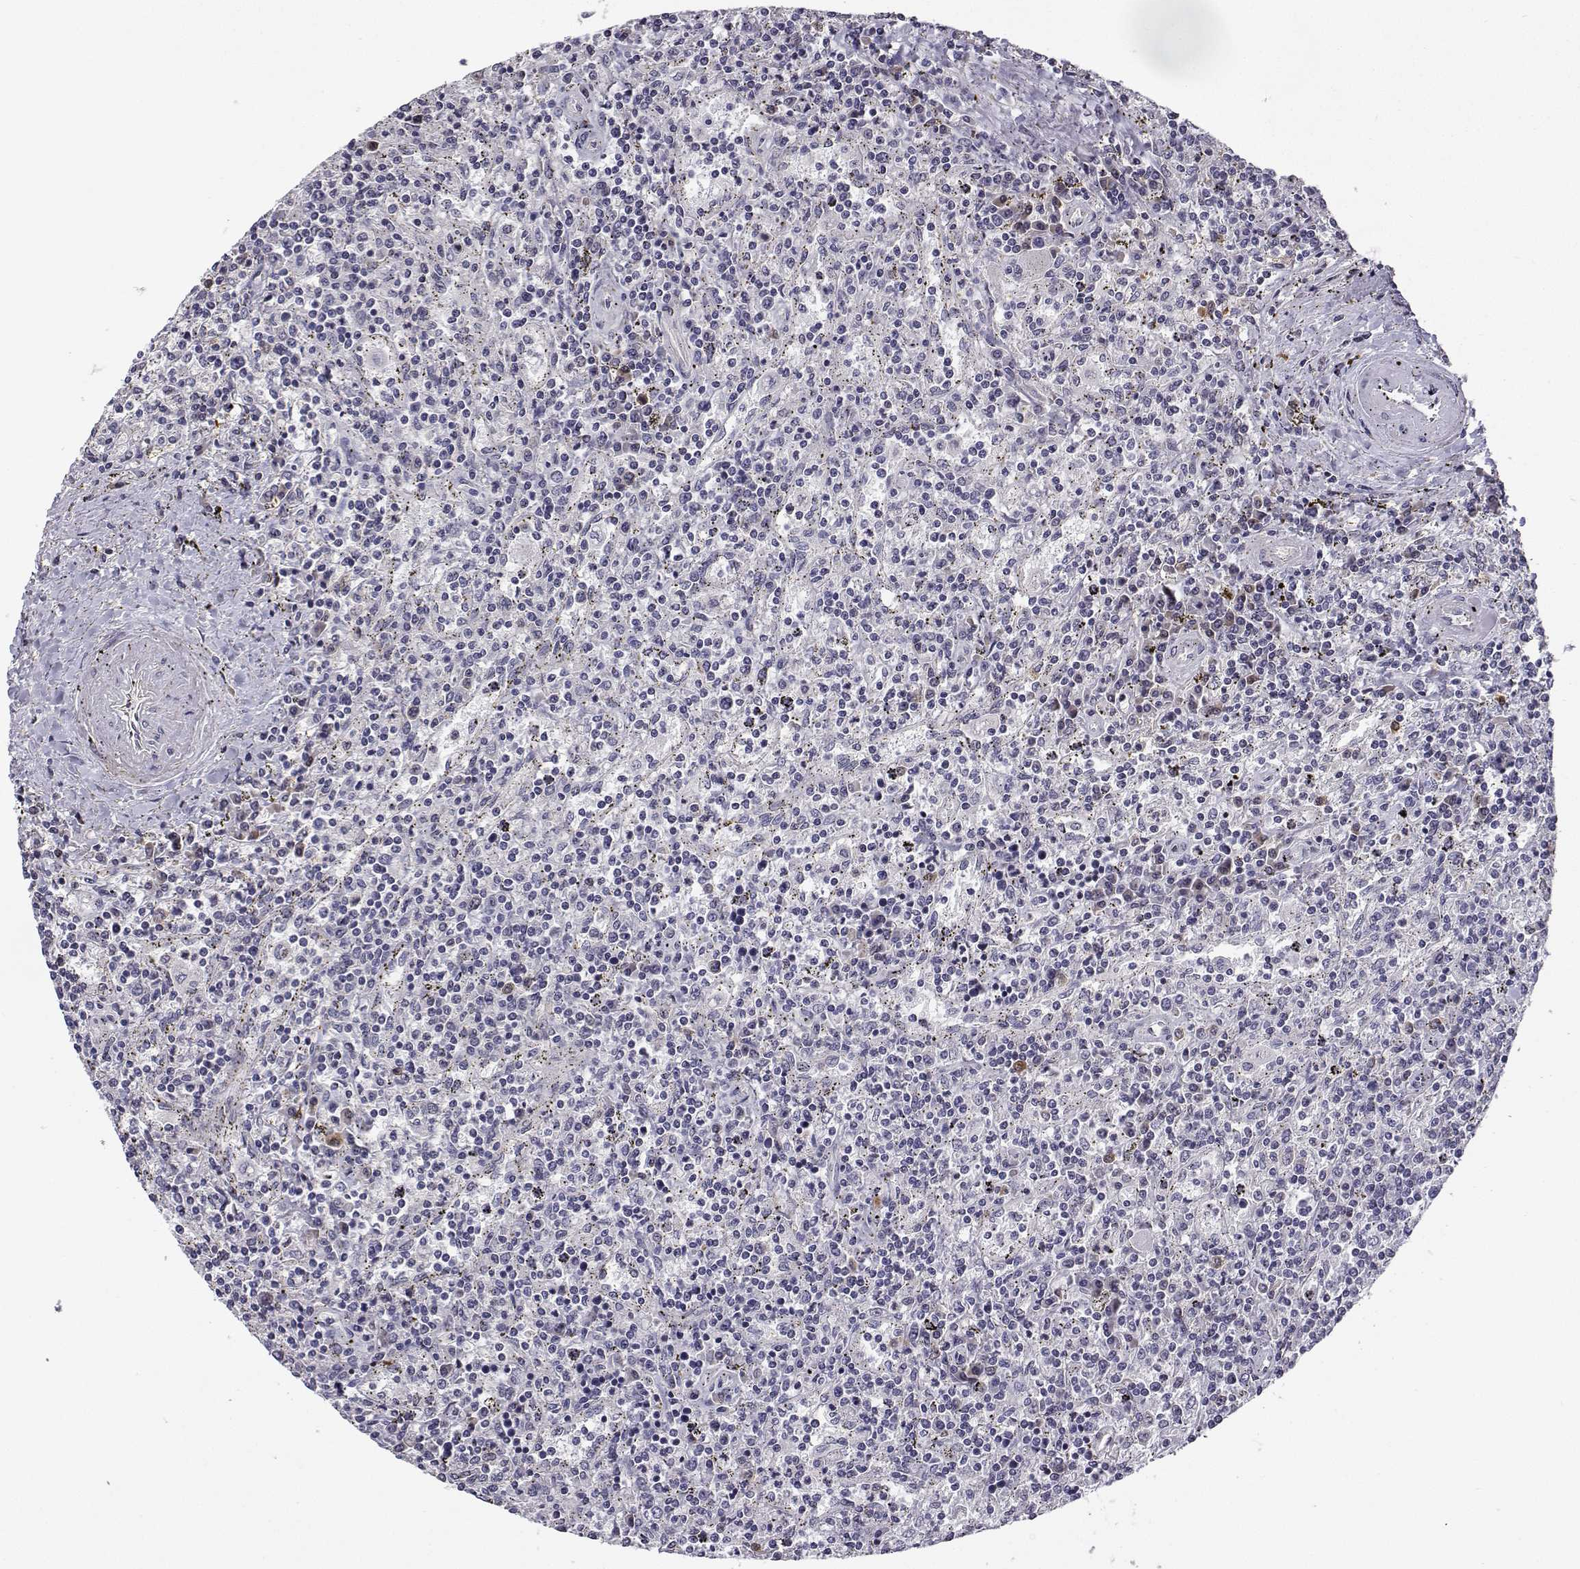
{"staining": {"intensity": "negative", "quantity": "none", "location": "none"}, "tissue": "lymphoma", "cell_type": "Tumor cells", "image_type": "cancer", "snomed": [{"axis": "morphology", "description": "Malignant lymphoma, non-Hodgkin's type, Low grade"}, {"axis": "topography", "description": "Spleen"}], "caption": "Human lymphoma stained for a protein using IHC exhibits no staining in tumor cells.", "gene": "PHGDH", "patient": {"sex": "male", "age": 62}}